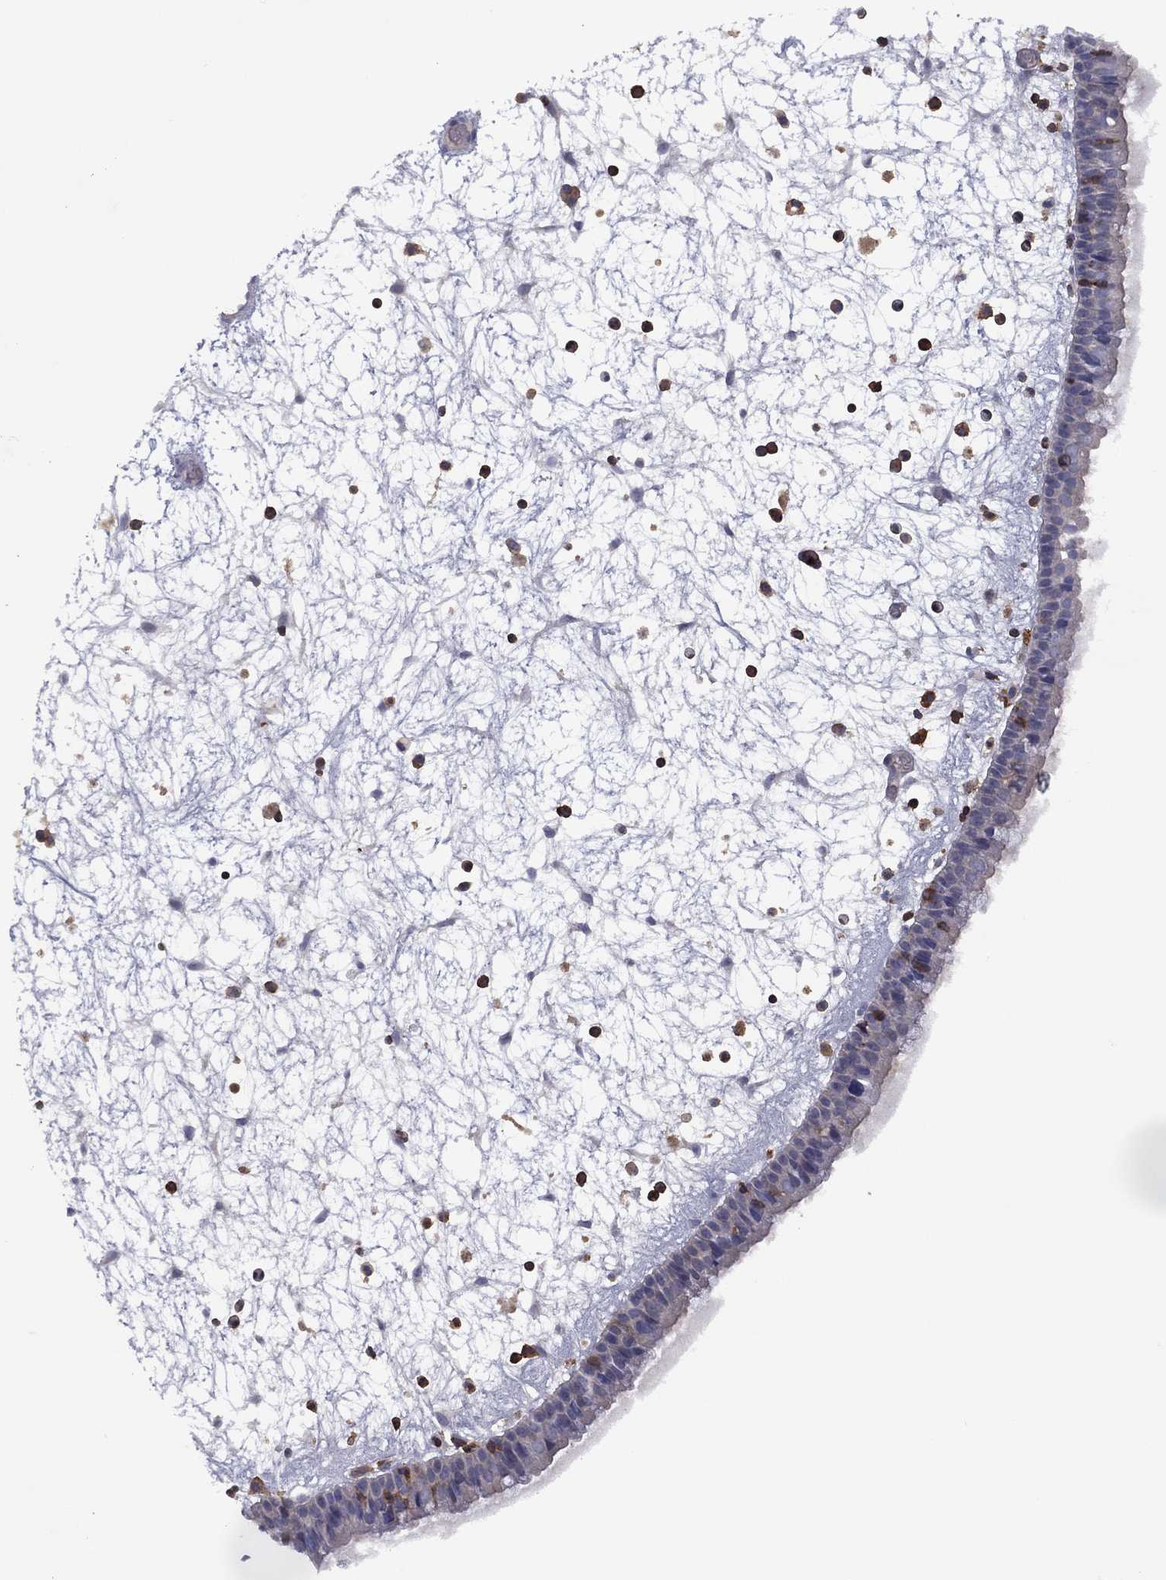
{"staining": {"intensity": "negative", "quantity": "none", "location": "none"}, "tissue": "nasopharynx", "cell_type": "Respiratory epithelial cells", "image_type": "normal", "snomed": [{"axis": "morphology", "description": "Normal tissue, NOS"}, {"axis": "topography", "description": "Nasopharynx"}], "caption": "The micrograph exhibits no staining of respiratory epithelial cells in normal nasopharynx. Brightfield microscopy of immunohistochemistry stained with DAB (brown) and hematoxylin (blue), captured at high magnification.", "gene": "DOCK8", "patient": {"sex": "male", "age": 58}}